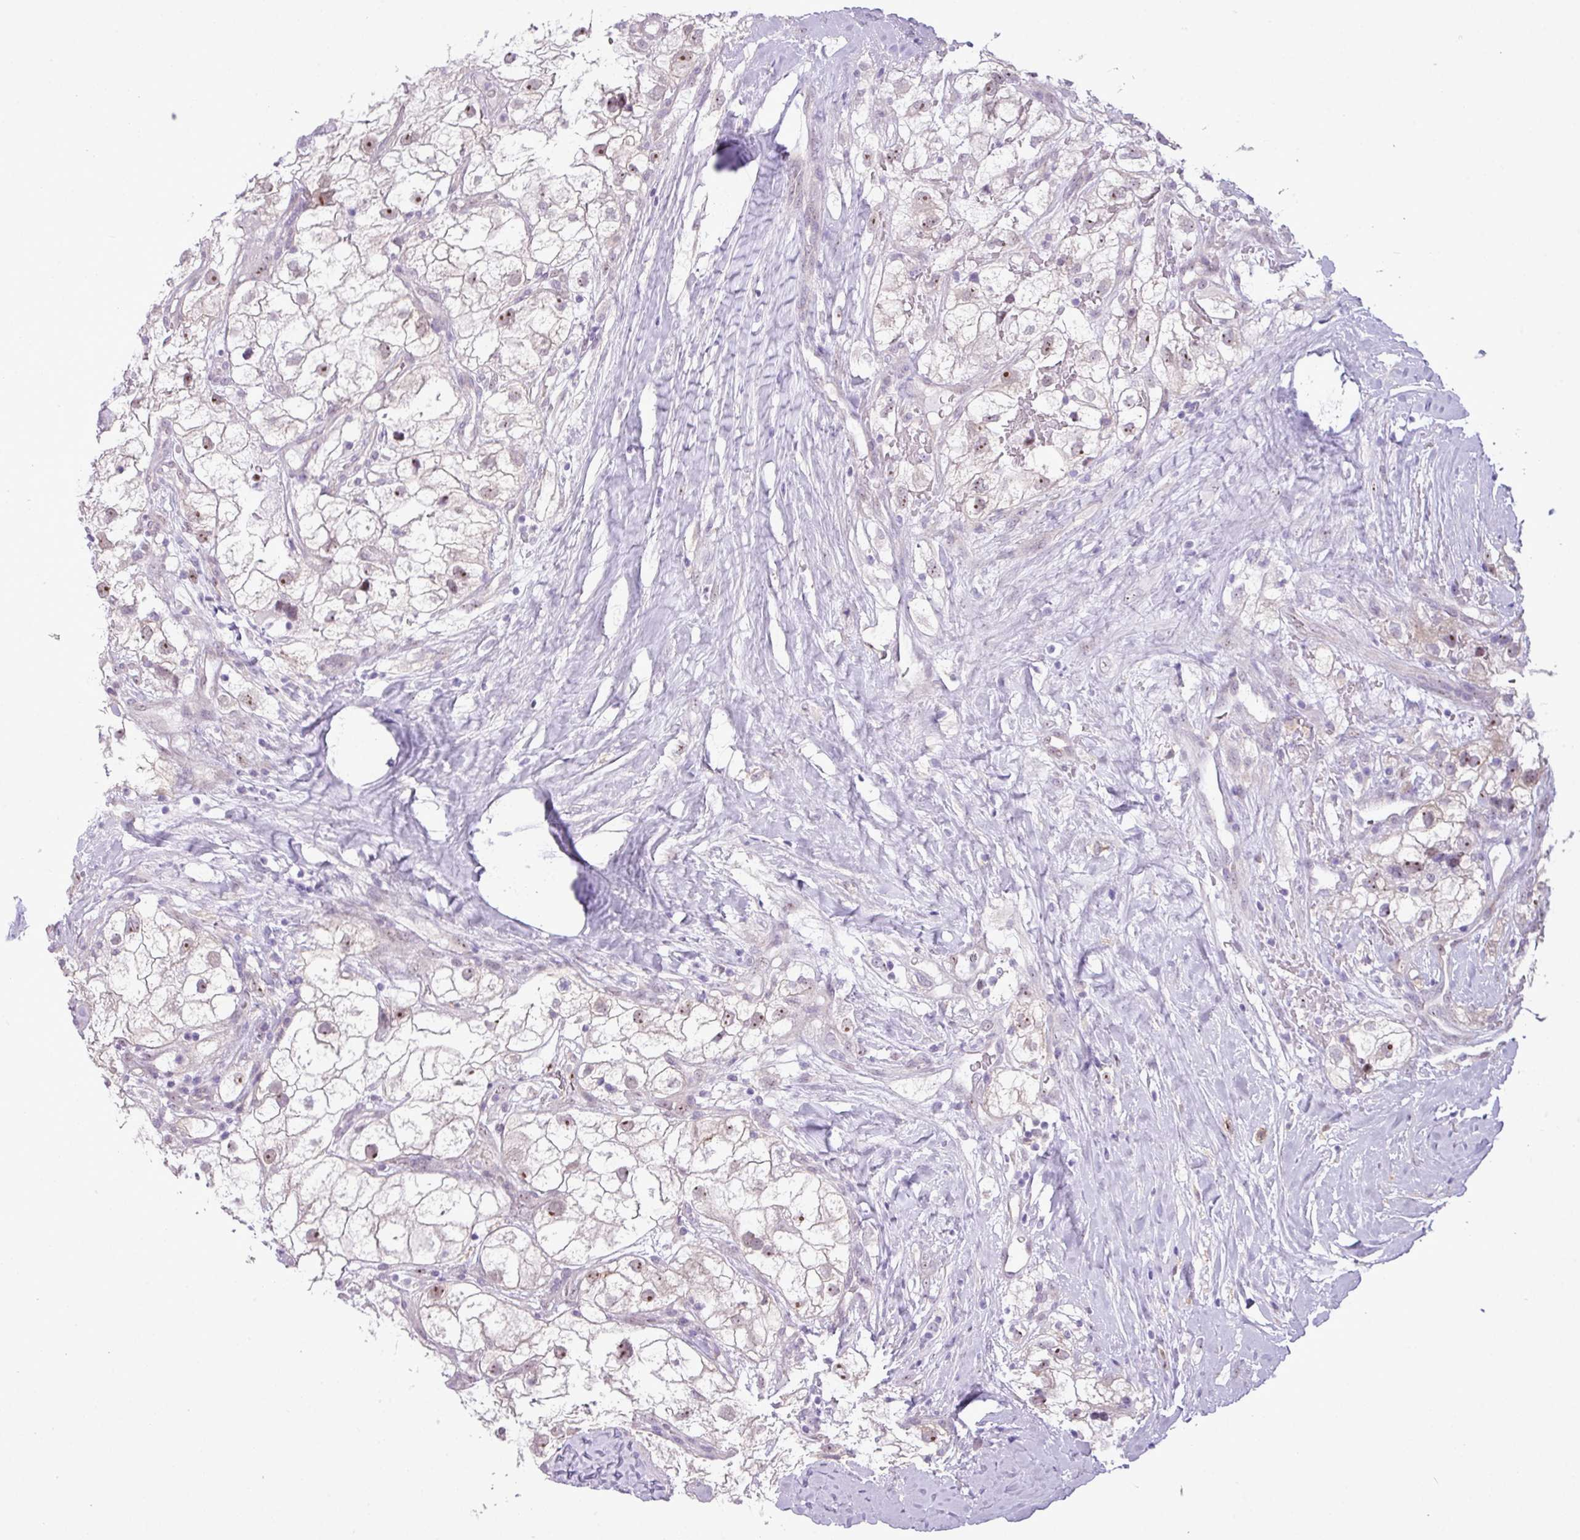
{"staining": {"intensity": "moderate", "quantity": "<25%", "location": "nuclear"}, "tissue": "renal cancer", "cell_type": "Tumor cells", "image_type": "cancer", "snomed": [{"axis": "morphology", "description": "Adenocarcinoma, NOS"}, {"axis": "topography", "description": "Kidney"}], "caption": "Adenocarcinoma (renal) was stained to show a protein in brown. There is low levels of moderate nuclear expression in about <25% of tumor cells.", "gene": "MAK16", "patient": {"sex": "male", "age": 59}}